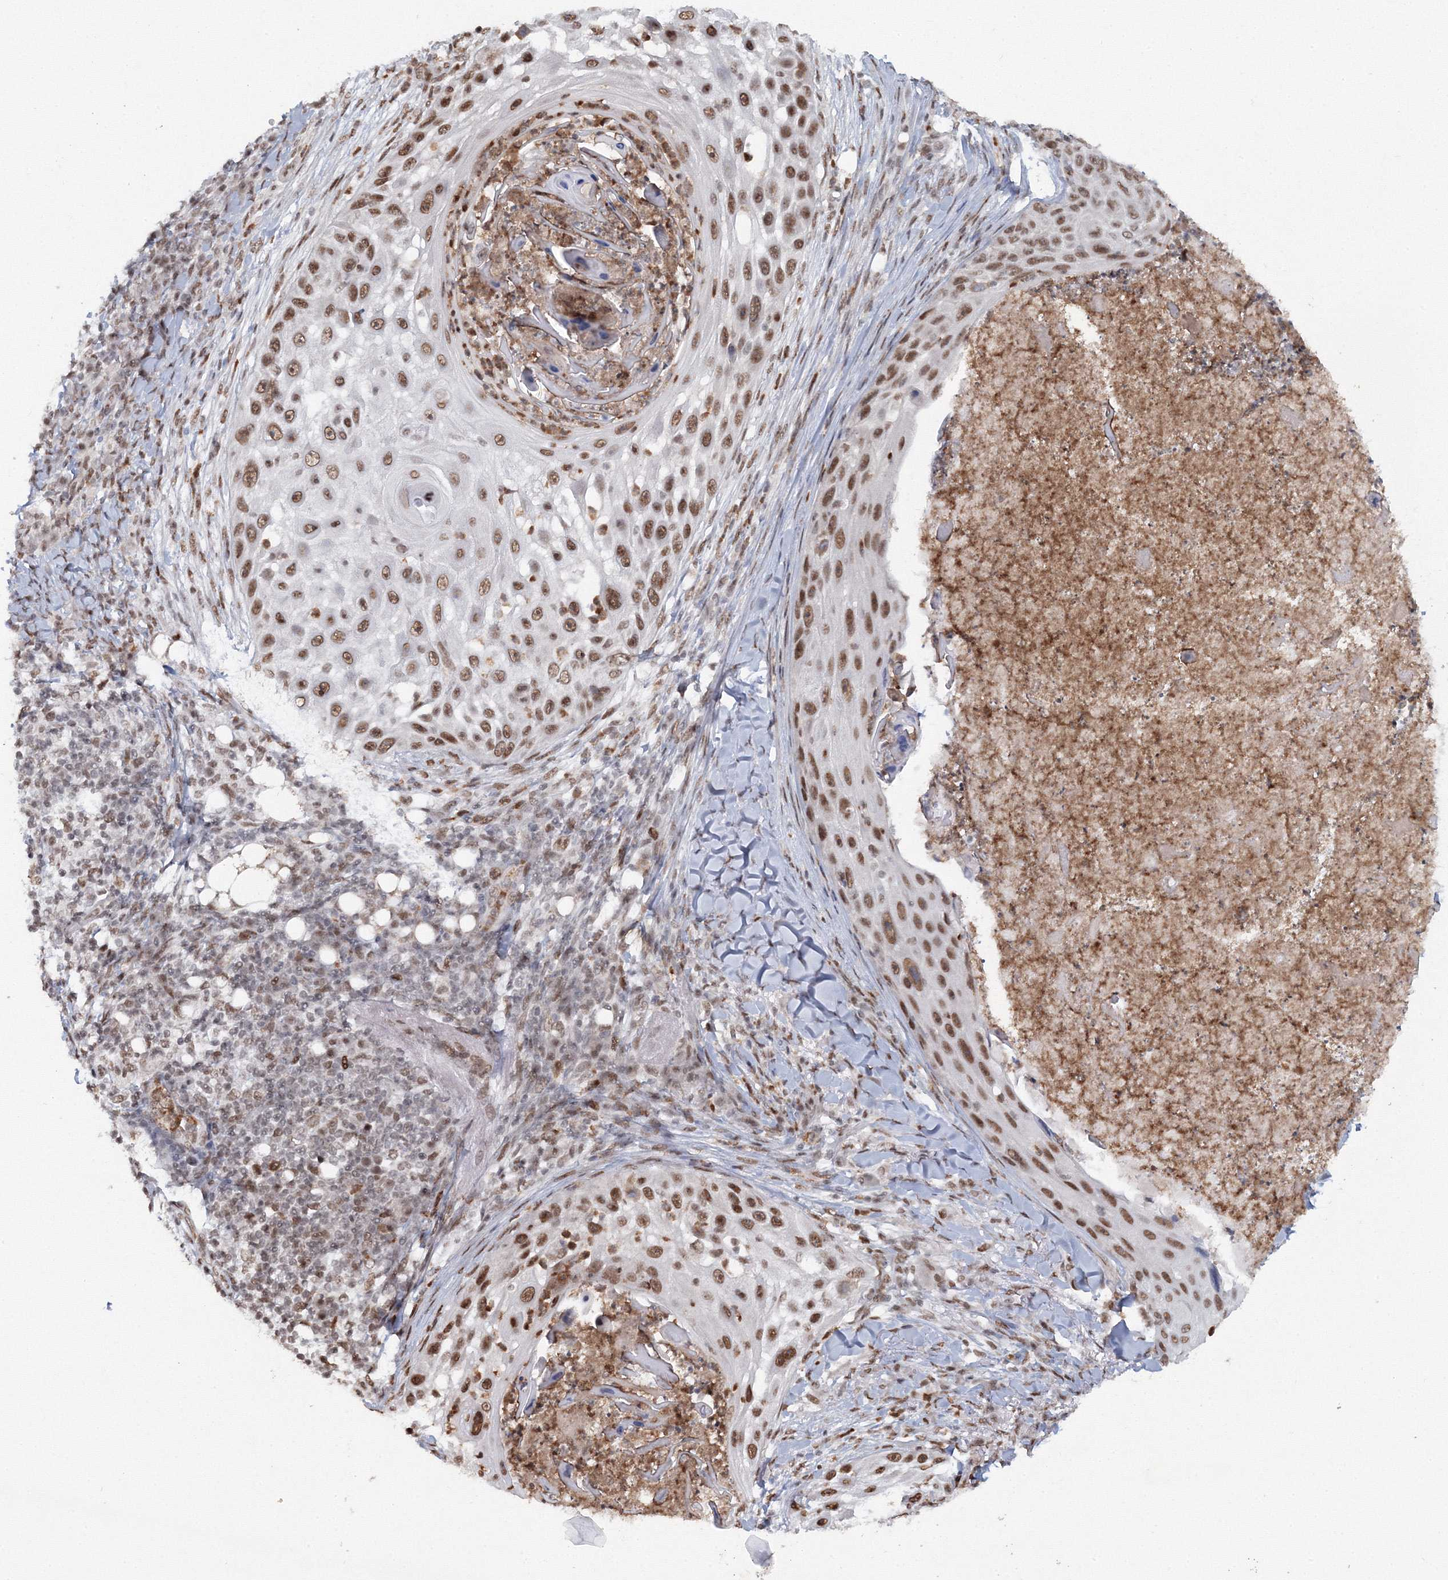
{"staining": {"intensity": "strong", "quantity": ">75%", "location": "nuclear"}, "tissue": "skin cancer", "cell_type": "Tumor cells", "image_type": "cancer", "snomed": [{"axis": "morphology", "description": "Squamous cell carcinoma, NOS"}, {"axis": "topography", "description": "Skin"}], "caption": "Skin cancer tissue displays strong nuclear positivity in about >75% of tumor cells, visualized by immunohistochemistry.", "gene": "C3orf33", "patient": {"sex": "female", "age": 44}}